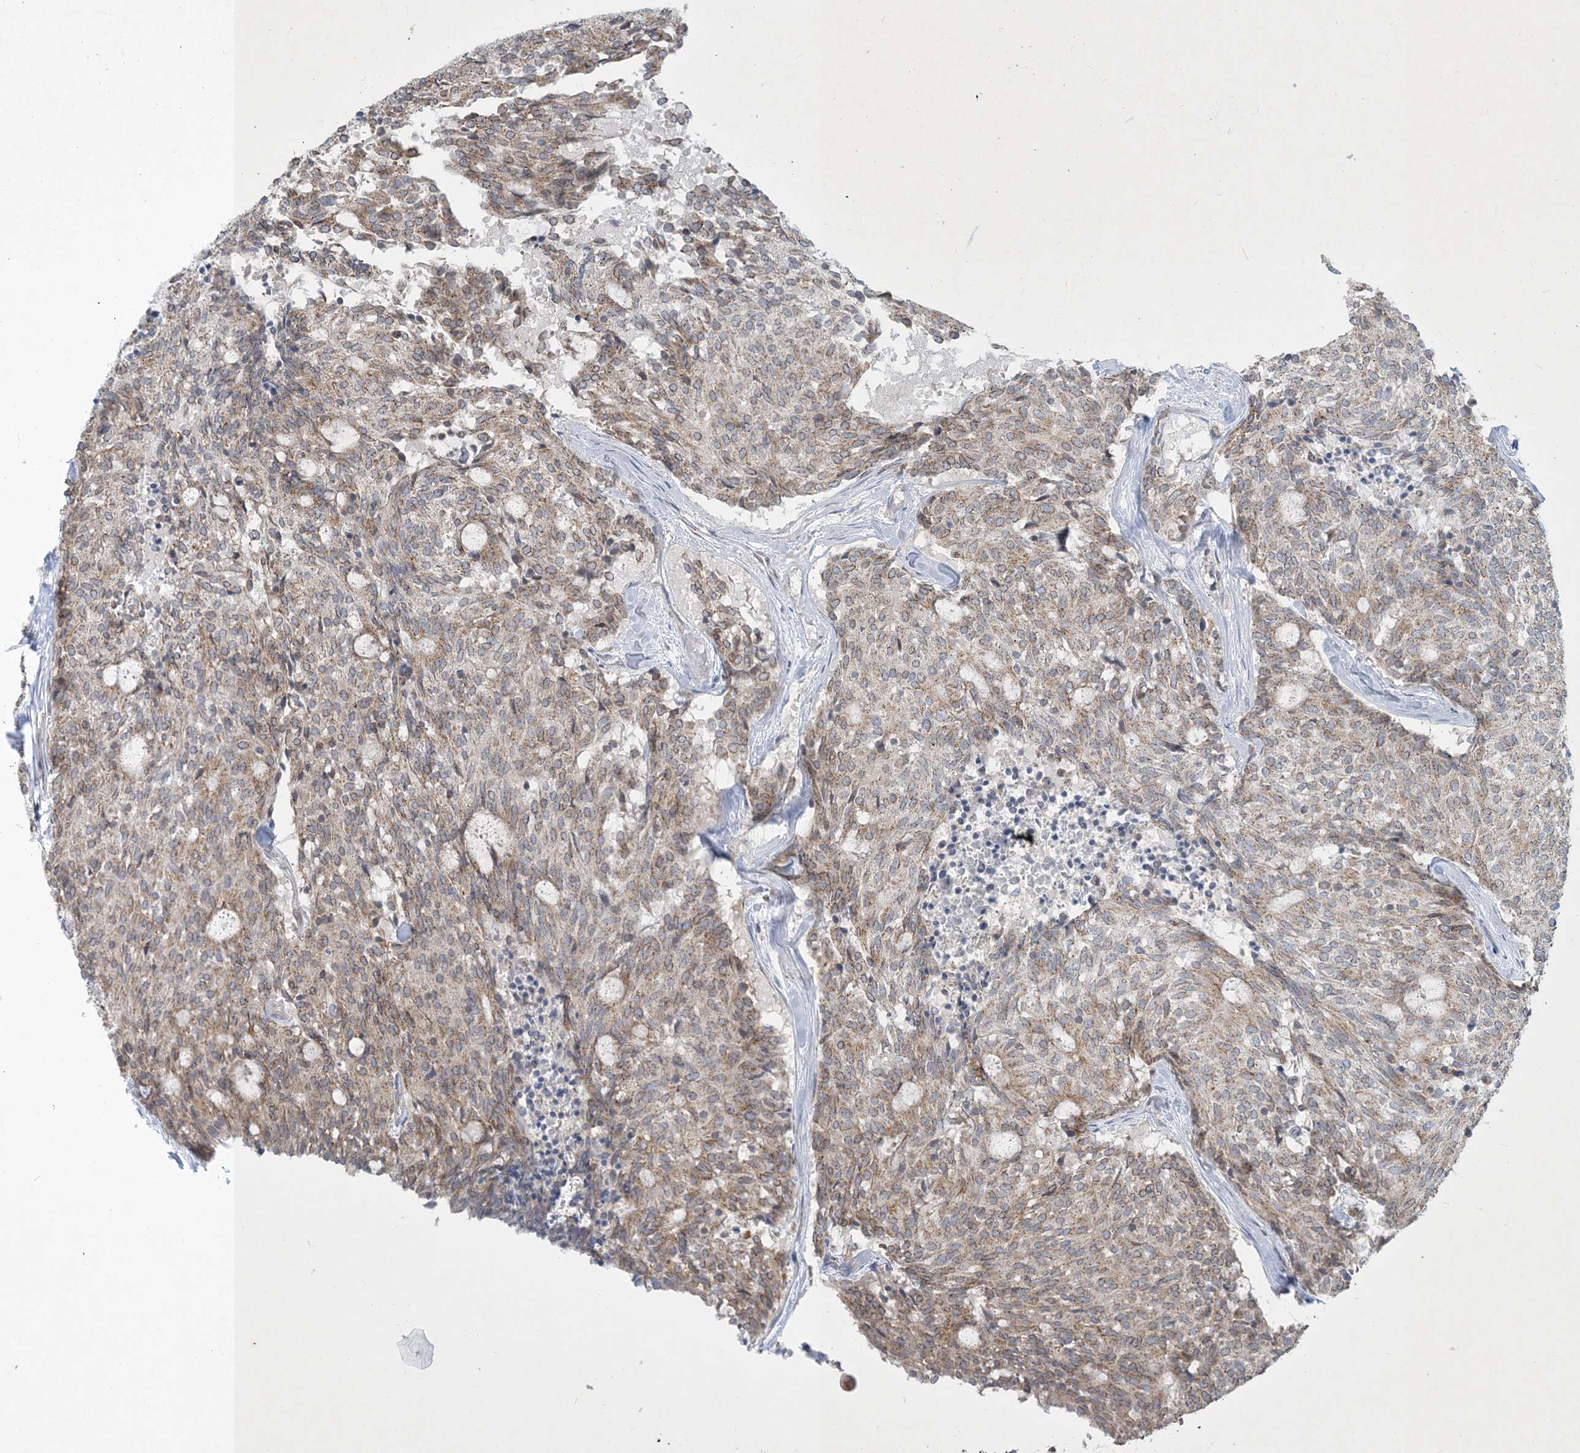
{"staining": {"intensity": "moderate", "quantity": ">75%", "location": "cytoplasmic/membranous"}, "tissue": "carcinoid", "cell_type": "Tumor cells", "image_type": "cancer", "snomed": [{"axis": "morphology", "description": "Carcinoid, malignant, NOS"}, {"axis": "topography", "description": "Pancreas"}], "caption": "High-magnification brightfield microscopy of carcinoid stained with DAB (brown) and counterstained with hematoxylin (blue). tumor cells exhibit moderate cytoplasmic/membranous staining is appreciated in about>75% of cells. (brown staining indicates protein expression, while blue staining denotes nuclei).", "gene": "CCDC14", "patient": {"sex": "female", "age": 54}}